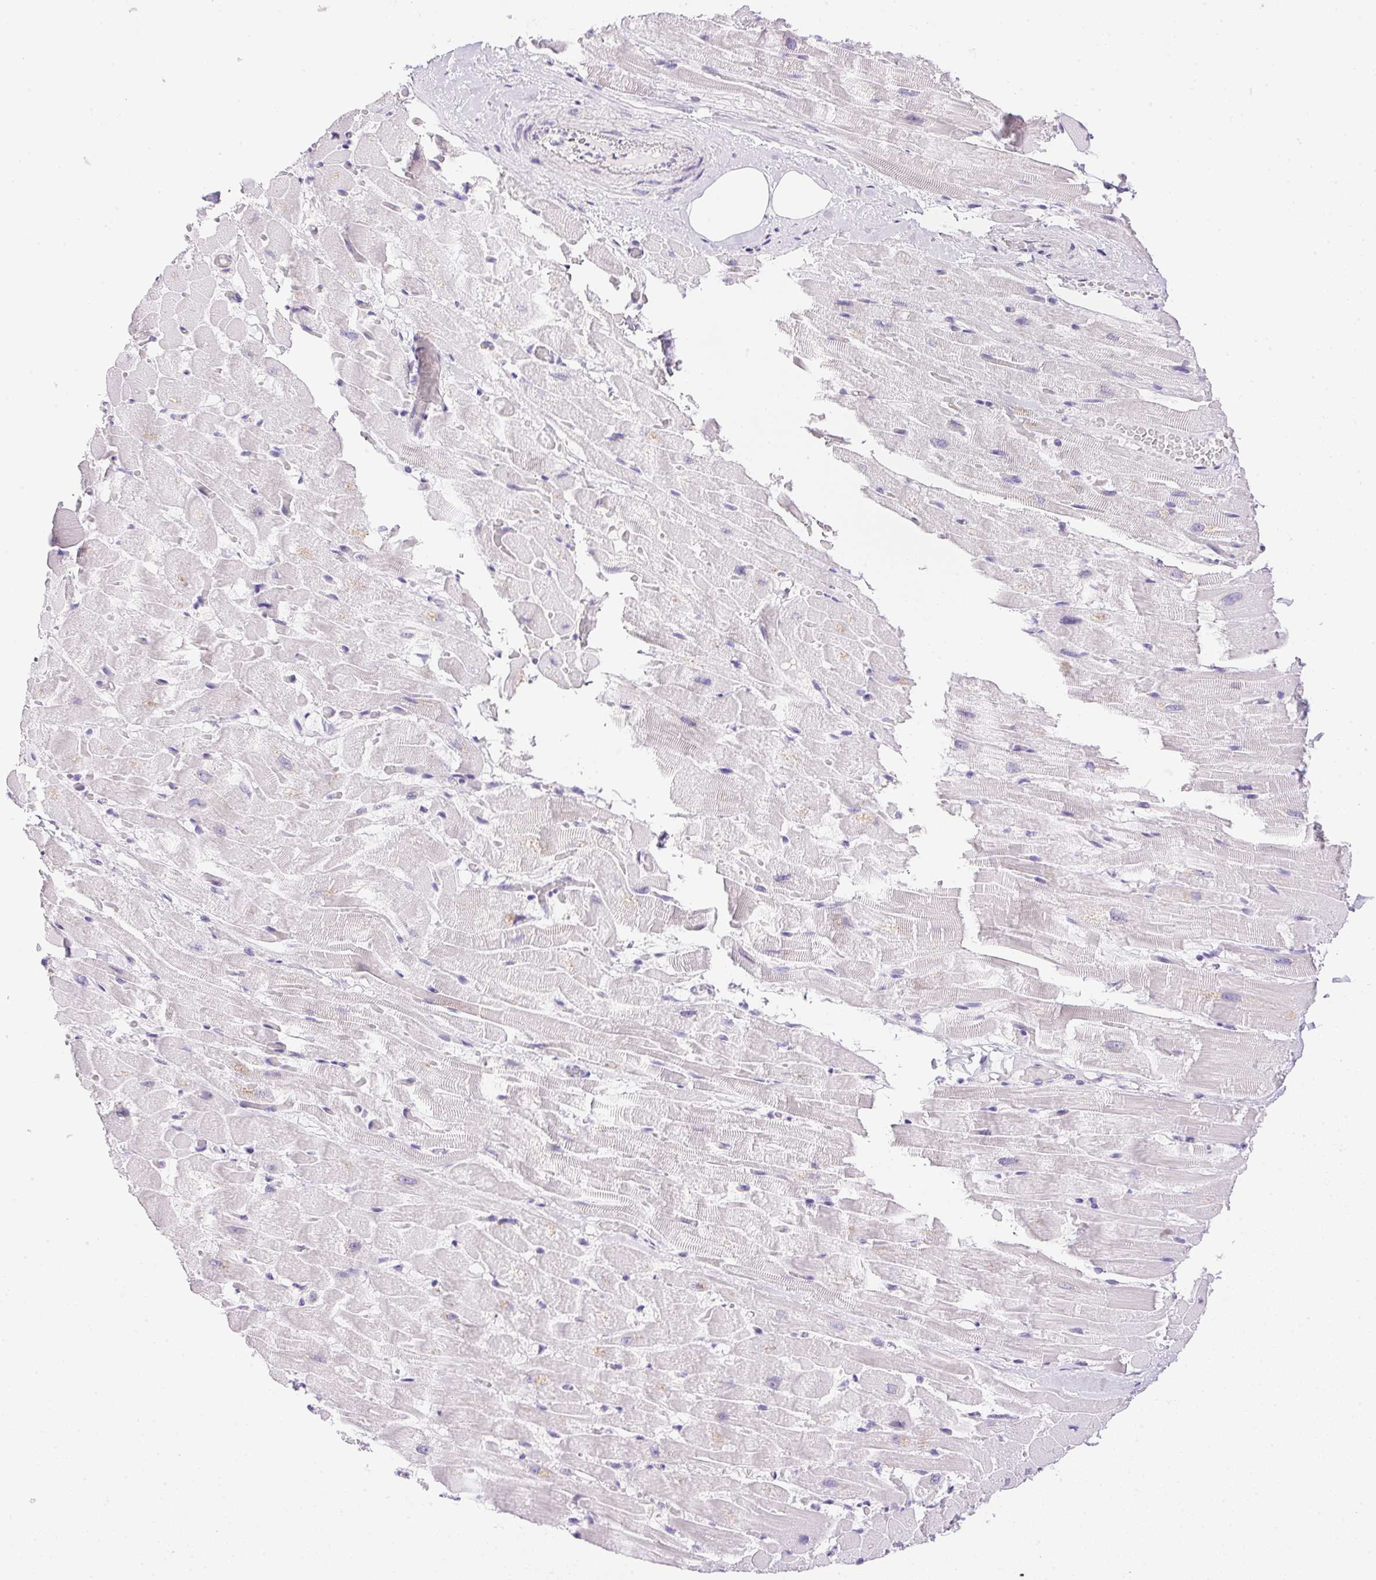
{"staining": {"intensity": "negative", "quantity": "none", "location": "none"}, "tissue": "heart muscle", "cell_type": "Cardiomyocytes", "image_type": "normal", "snomed": [{"axis": "morphology", "description": "Normal tissue, NOS"}, {"axis": "topography", "description": "Heart"}], "caption": "Immunohistochemistry (IHC) micrograph of normal heart muscle stained for a protein (brown), which reveals no staining in cardiomyocytes.", "gene": "ATP6V0A4", "patient": {"sex": "male", "age": 37}}